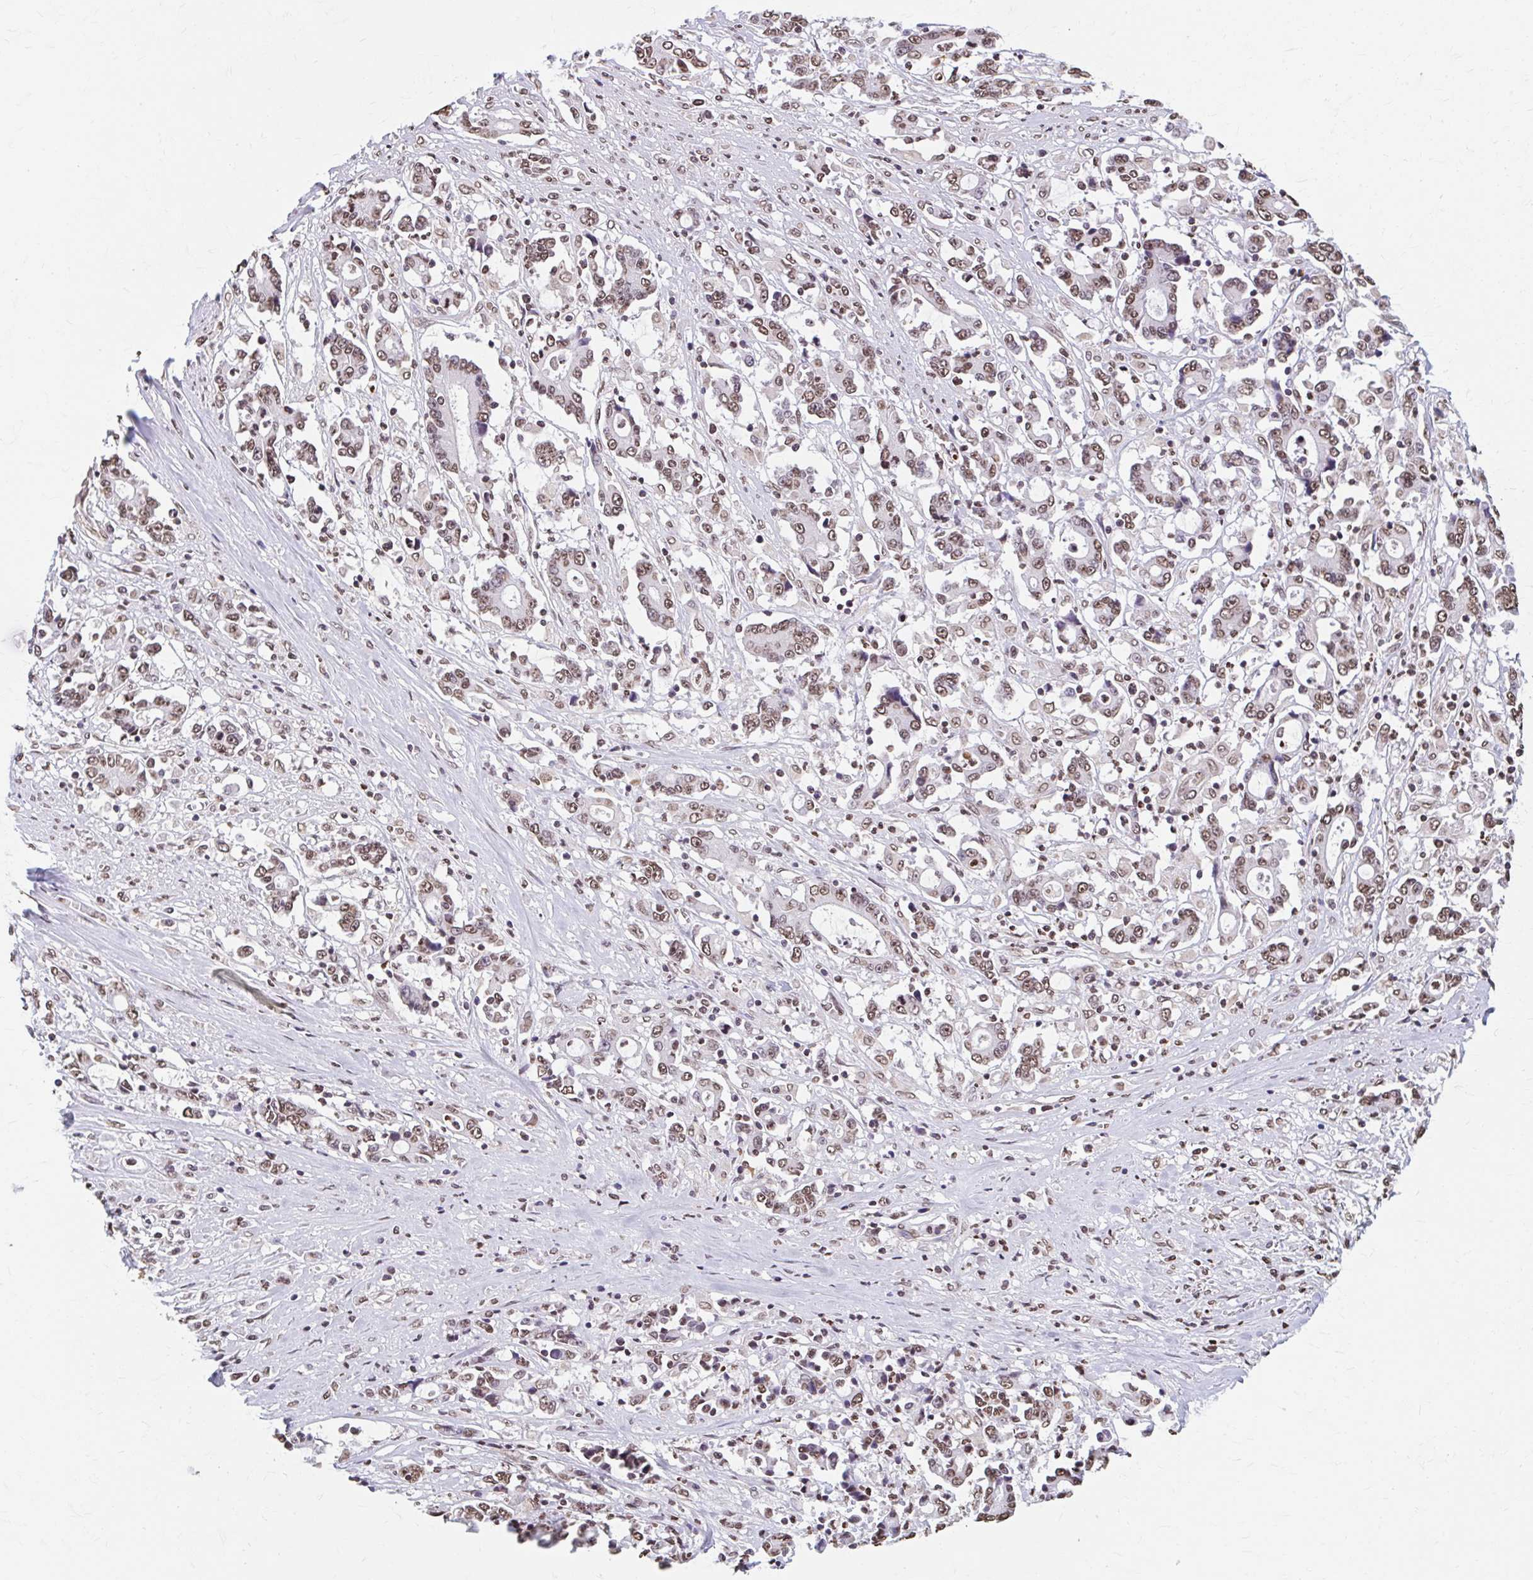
{"staining": {"intensity": "moderate", "quantity": ">75%", "location": "nuclear"}, "tissue": "stomach cancer", "cell_type": "Tumor cells", "image_type": "cancer", "snomed": [{"axis": "morphology", "description": "Adenocarcinoma, NOS"}, {"axis": "topography", "description": "Stomach, upper"}], "caption": "IHC image of human stomach cancer stained for a protein (brown), which reveals medium levels of moderate nuclear positivity in about >75% of tumor cells.", "gene": "ORC3", "patient": {"sex": "male", "age": 68}}